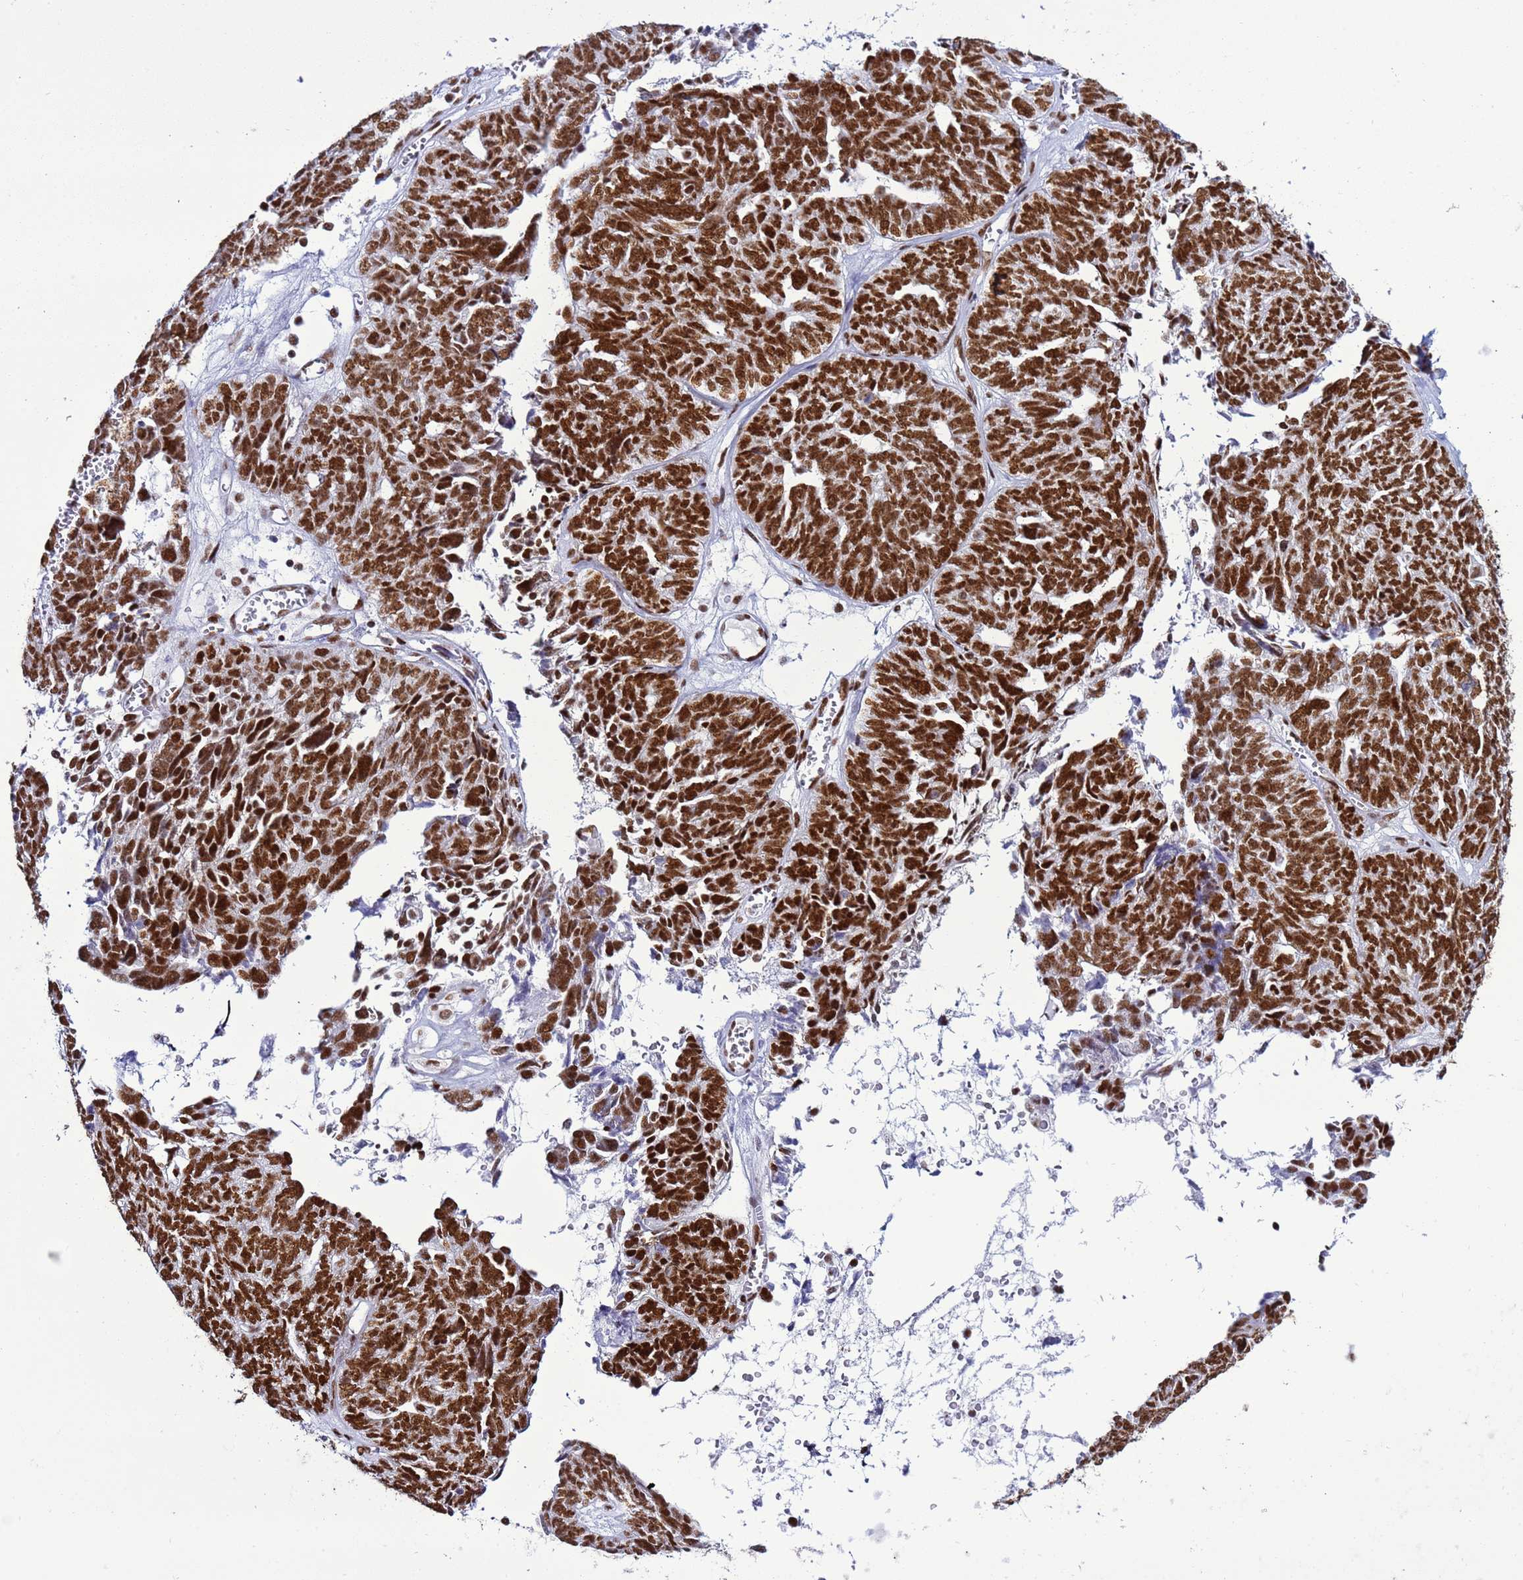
{"staining": {"intensity": "strong", "quantity": ">75%", "location": "nuclear"}, "tissue": "ovarian cancer", "cell_type": "Tumor cells", "image_type": "cancer", "snomed": [{"axis": "morphology", "description": "Cystadenocarcinoma, serous, NOS"}, {"axis": "topography", "description": "Ovary"}], "caption": "Serous cystadenocarcinoma (ovarian) was stained to show a protein in brown. There is high levels of strong nuclear positivity in approximately >75% of tumor cells.", "gene": "RALY", "patient": {"sex": "female", "age": 79}}